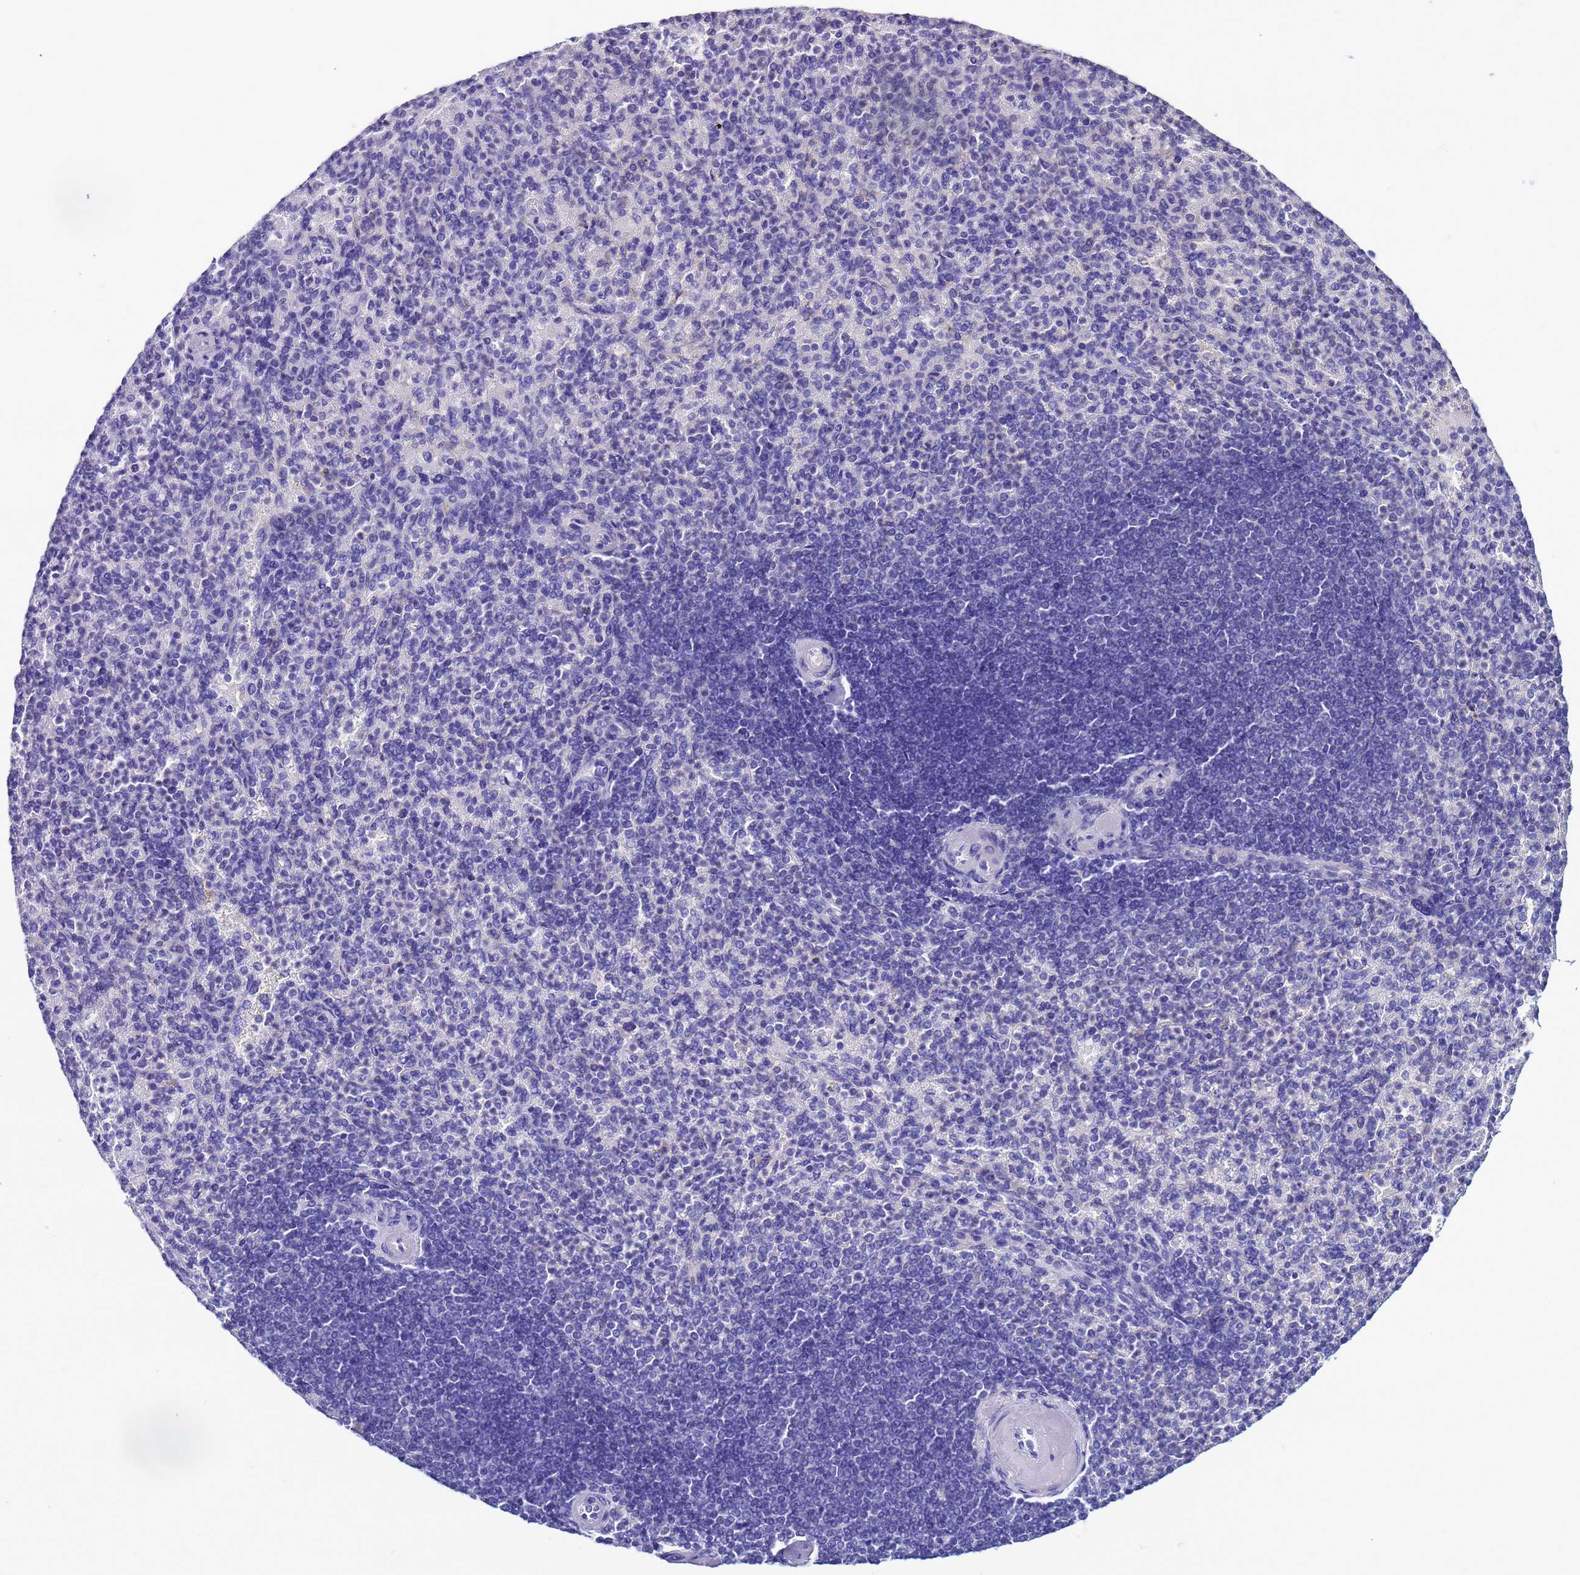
{"staining": {"intensity": "negative", "quantity": "none", "location": "none"}, "tissue": "spleen", "cell_type": "Cells in red pulp", "image_type": "normal", "snomed": [{"axis": "morphology", "description": "Normal tissue, NOS"}, {"axis": "topography", "description": "Spleen"}], "caption": "Immunohistochemistry of benign spleen displays no staining in cells in red pulp.", "gene": "ELMOD2", "patient": {"sex": "female", "age": 74}}